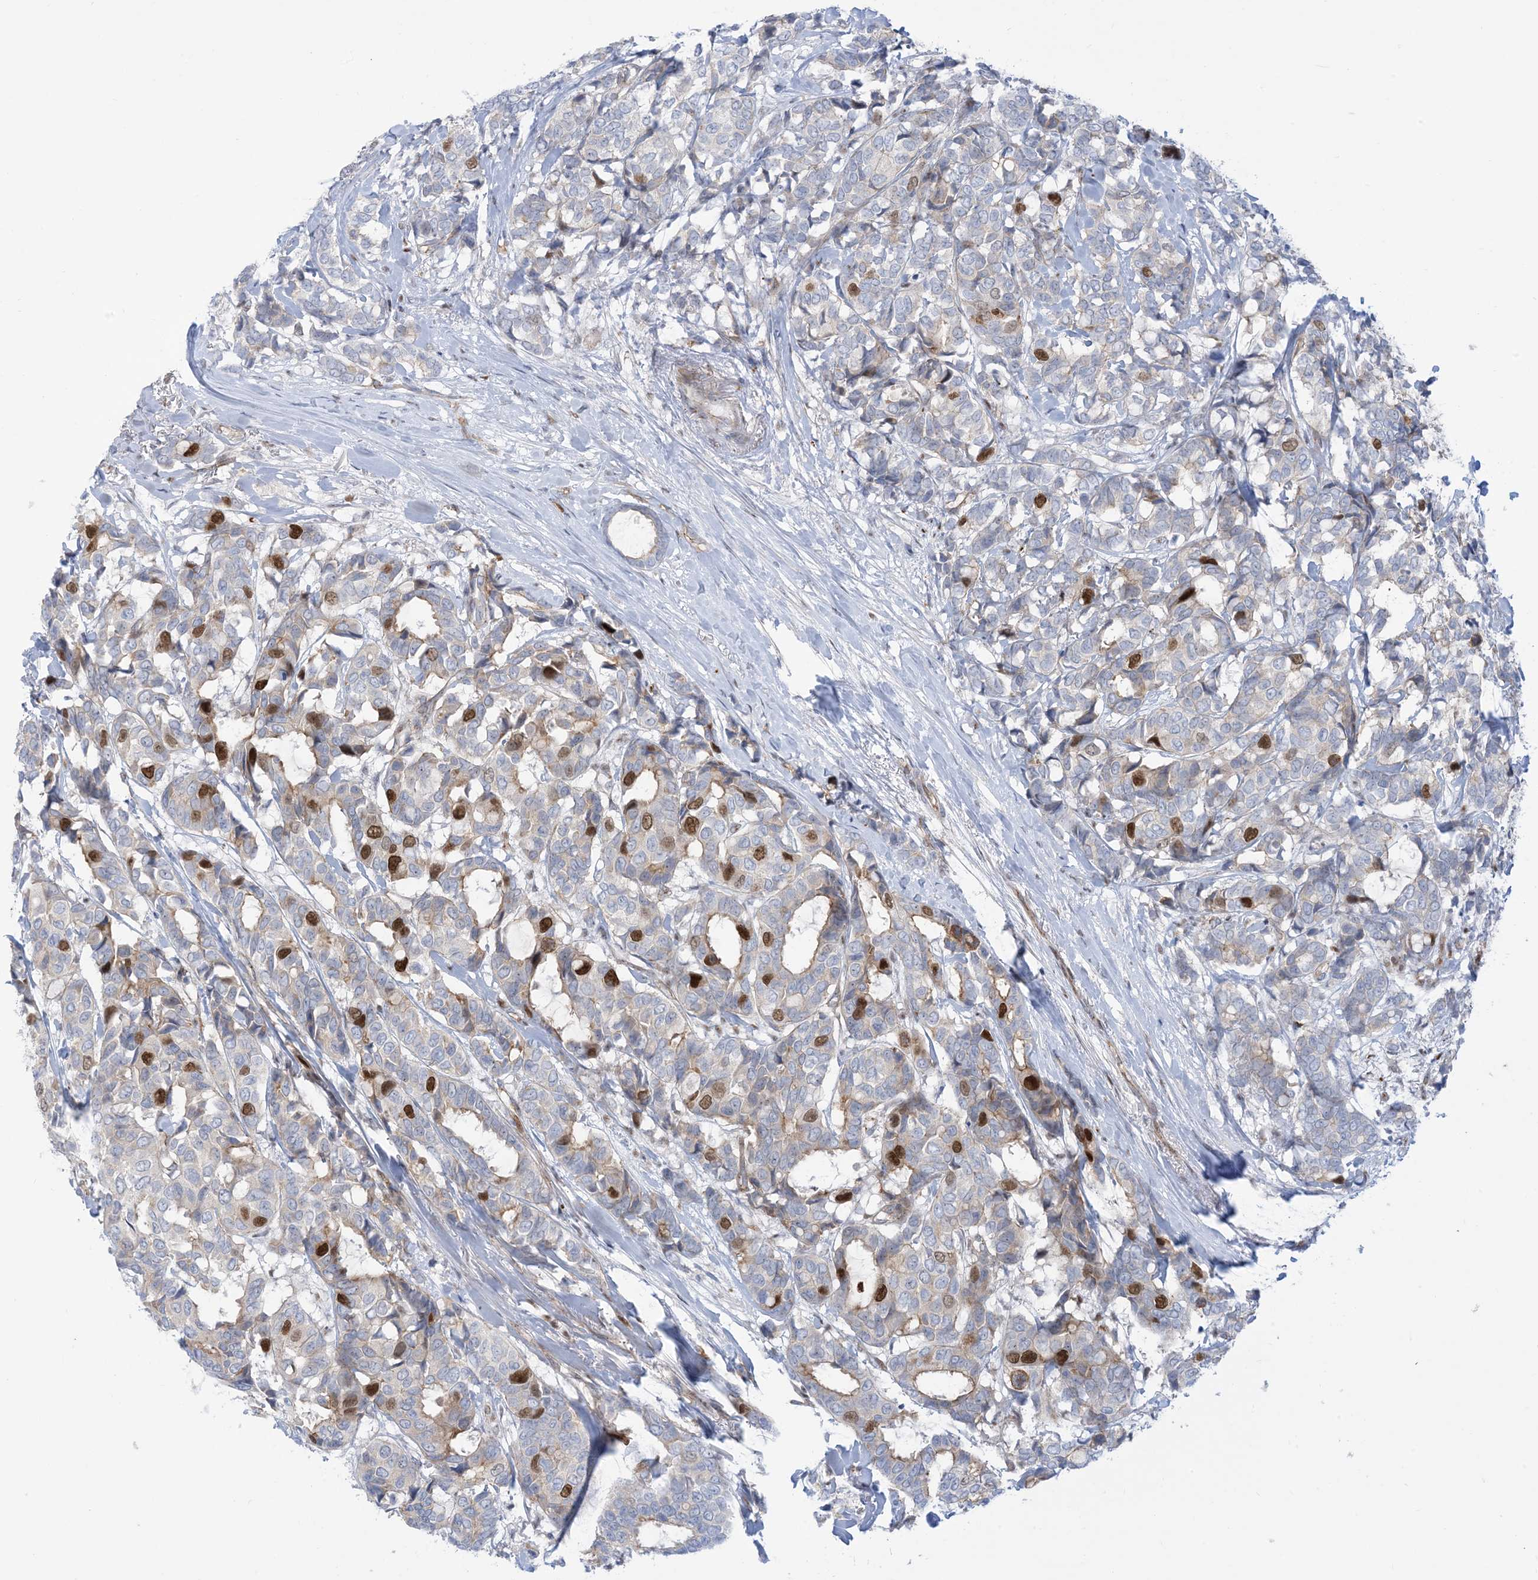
{"staining": {"intensity": "strong", "quantity": "<25%", "location": "nuclear"}, "tissue": "breast cancer", "cell_type": "Tumor cells", "image_type": "cancer", "snomed": [{"axis": "morphology", "description": "Duct carcinoma"}, {"axis": "topography", "description": "Breast"}], "caption": "Immunohistochemical staining of human breast cancer exhibits strong nuclear protein staining in approximately <25% of tumor cells.", "gene": "MARS2", "patient": {"sex": "female", "age": 87}}